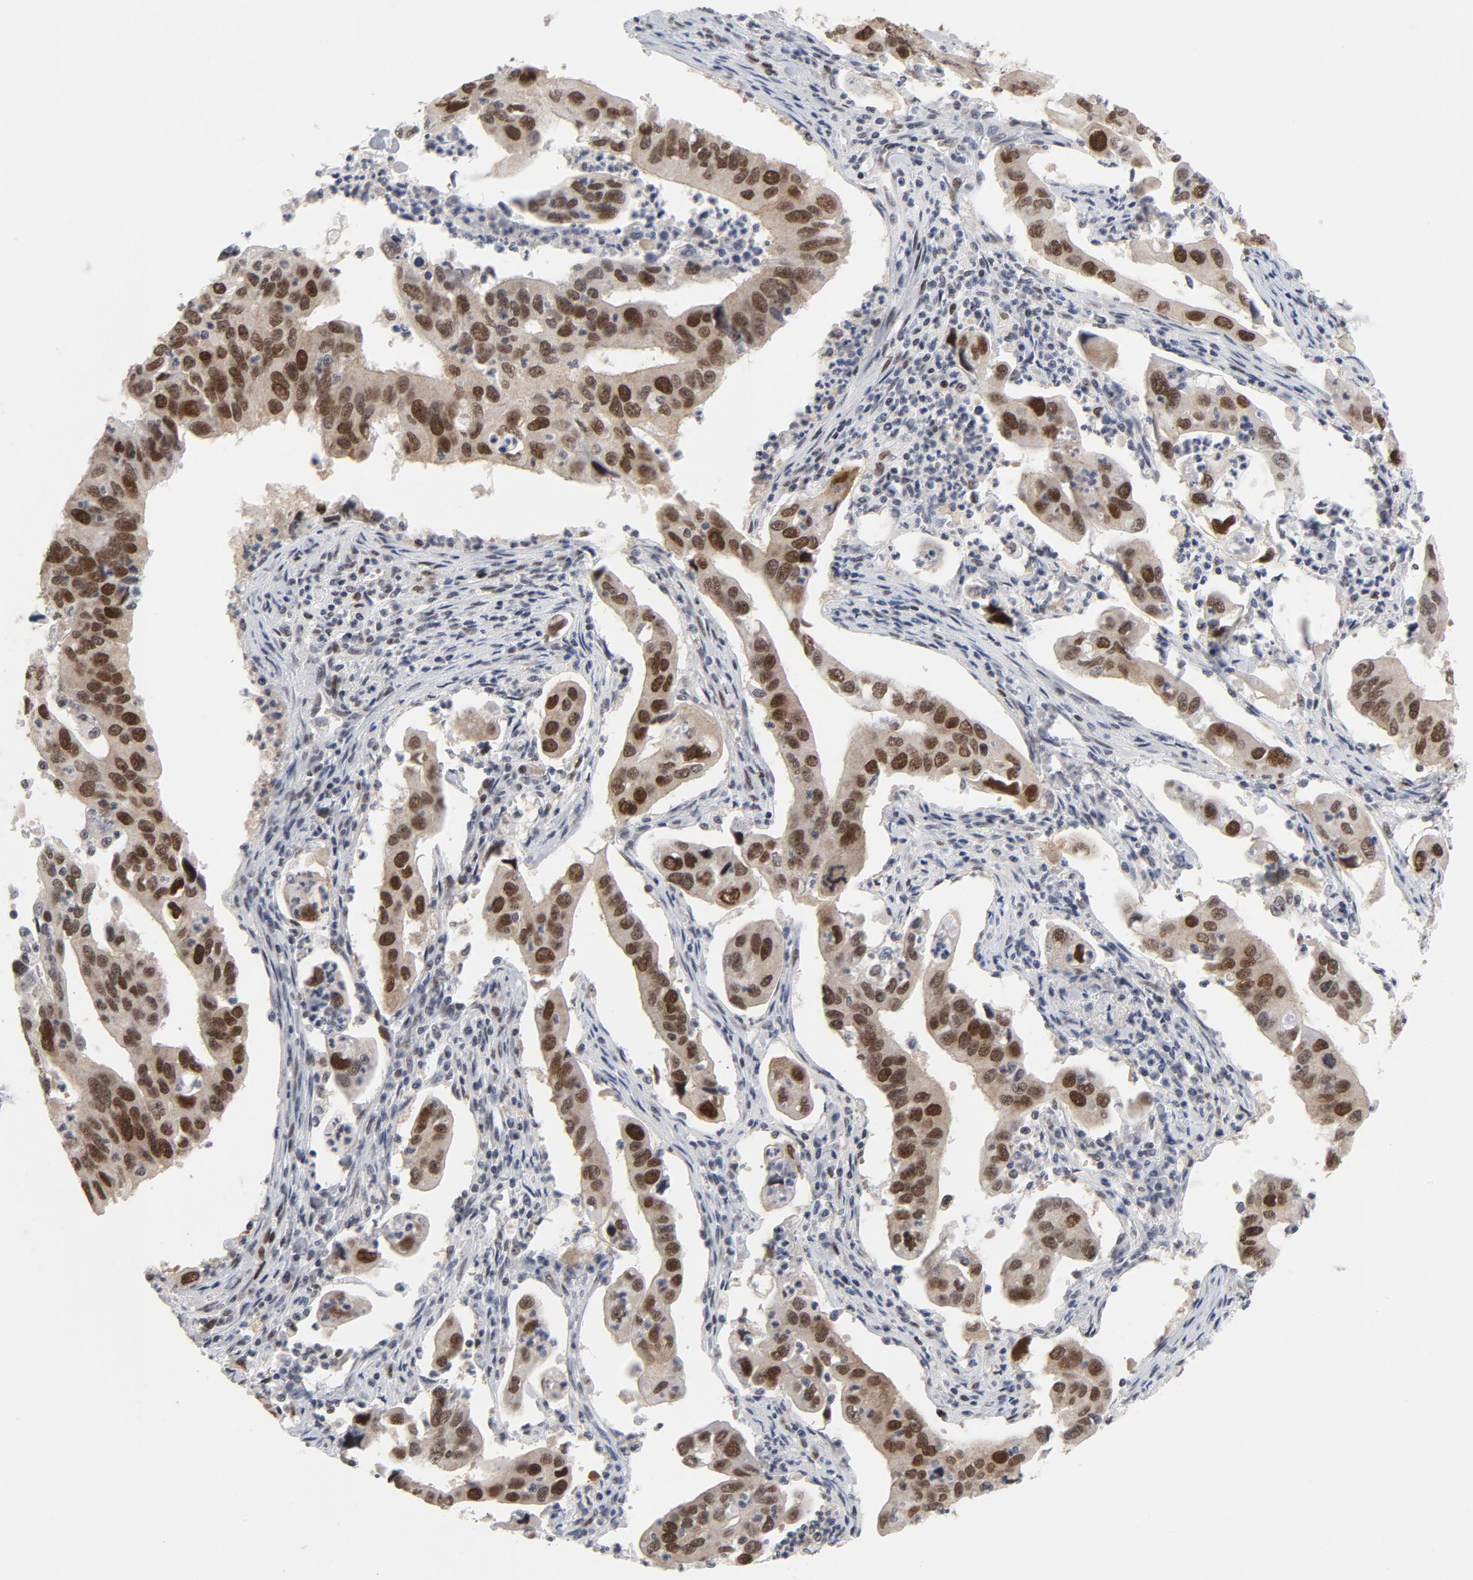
{"staining": {"intensity": "moderate", "quantity": ">75%", "location": "nuclear"}, "tissue": "lung cancer", "cell_type": "Tumor cells", "image_type": "cancer", "snomed": [{"axis": "morphology", "description": "Adenocarcinoma, NOS"}, {"axis": "topography", "description": "Lung"}], "caption": "Lung cancer (adenocarcinoma) stained with DAB immunohistochemistry (IHC) displays medium levels of moderate nuclear expression in about >75% of tumor cells. The staining was performed using DAB (3,3'-diaminobenzidine), with brown indicating positive protein expression. Nuclei are stained blue with hematoxylin.", "gene": "RFC4", "patient": {"sex": "male", "age": 48}}